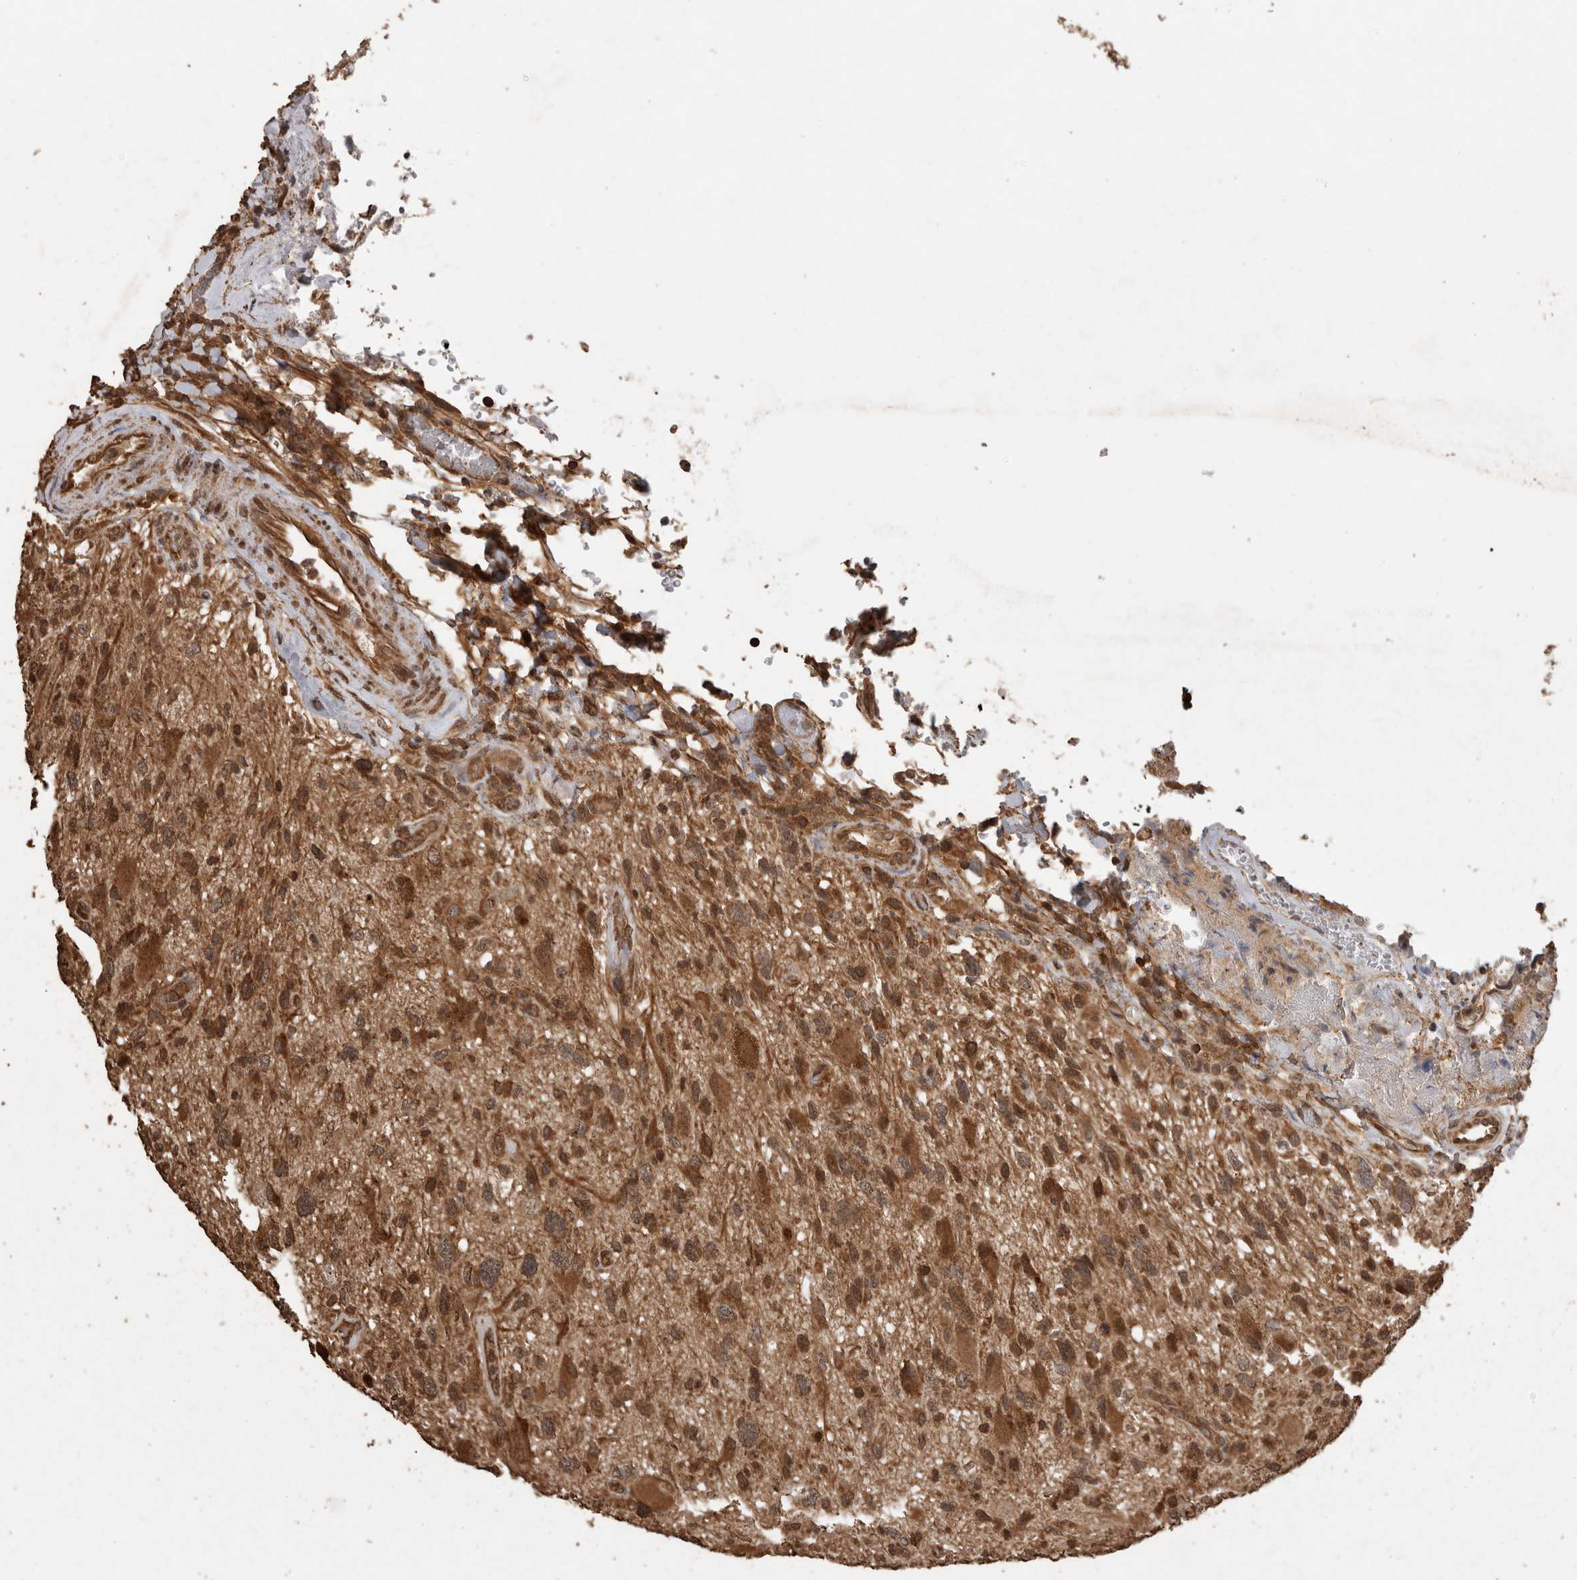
{"staining": {"intensity": "strong", "quantity": ">75%", "location": "cytoplasmic/membranous"}, "tissue": "glioma", "cell_type": "Tumor cells", "image_type": "cancer", "snomed": [{"axis": "morphology", "description": "Glioma, malignant, High grade"}, {"axis": "topography", "description": "Brain"}], "caption": "A micrograph of human glioma stained for a protein shows strong cytoplasmic/membranous brown staining in tumor cells. The staining was performed using DAB (3,3'-diaminobenzidine), with brown indicating positive protein expression. Nuclei are stained blue with hematoxylin.", "gene": "PINK1", "patient": {"sex": "male", "age": 33}}